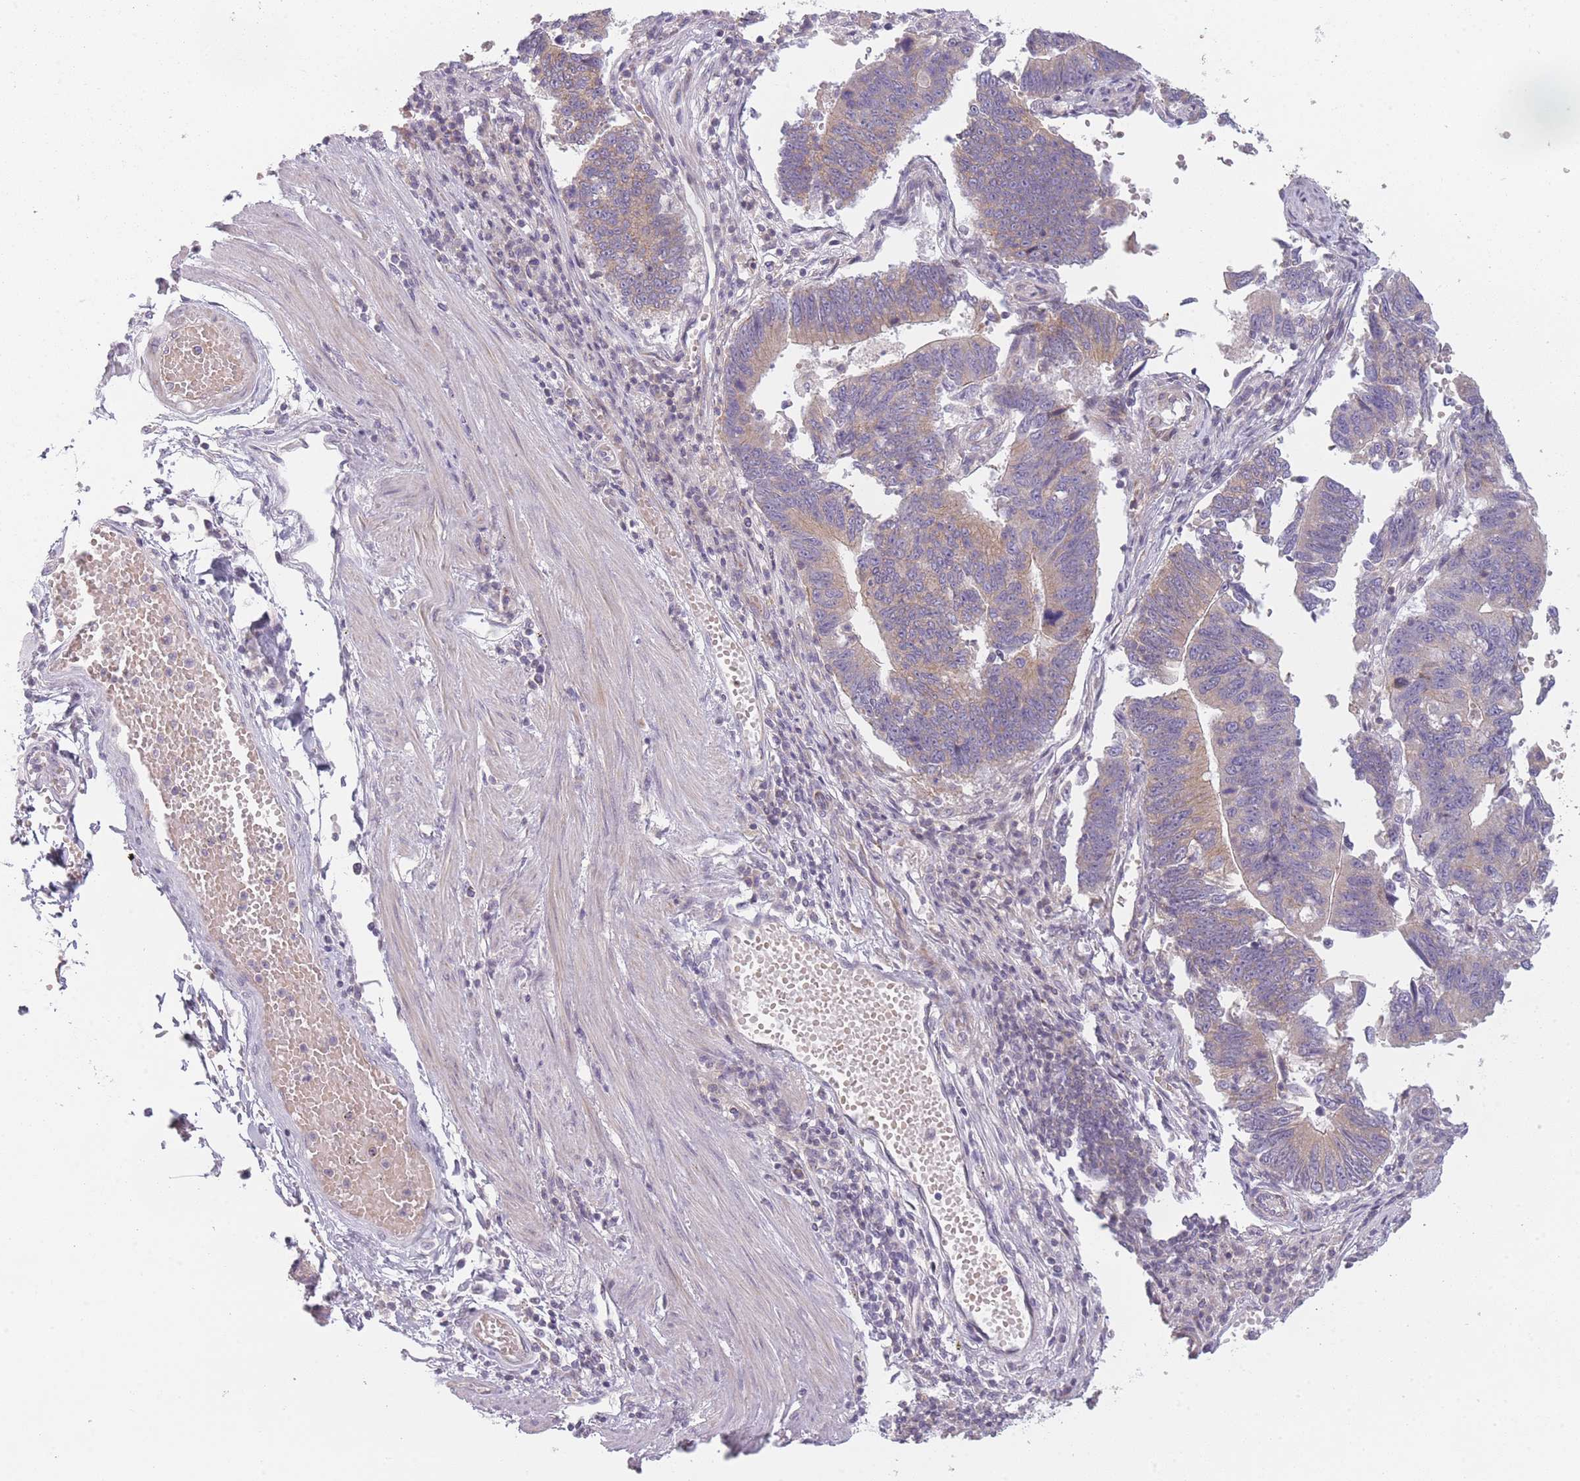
{"staining": {"intensity": "weak", "quantity": "25%-75%", "location": "cytoplasmic/membranous"}, "tissue": "stomach cancer", "cell_type": "Tumor cells", "image_type": "cancer", "snomed": [{"axis": "morphology", "description": "Adenocarcinoma, NOS"}, {"axis": "topography", "description": "Stomach"}], "caption": "Protein analysis of stomach cancer tissue demonstrates weak cytoplasmic/membranous staining in about 25%-75% of tumor cells. The protein is shown in brown color, while the nuclei are stained blue.", "gene": "NT5DC2", "patient": {"sex": "male", "age": 59}}